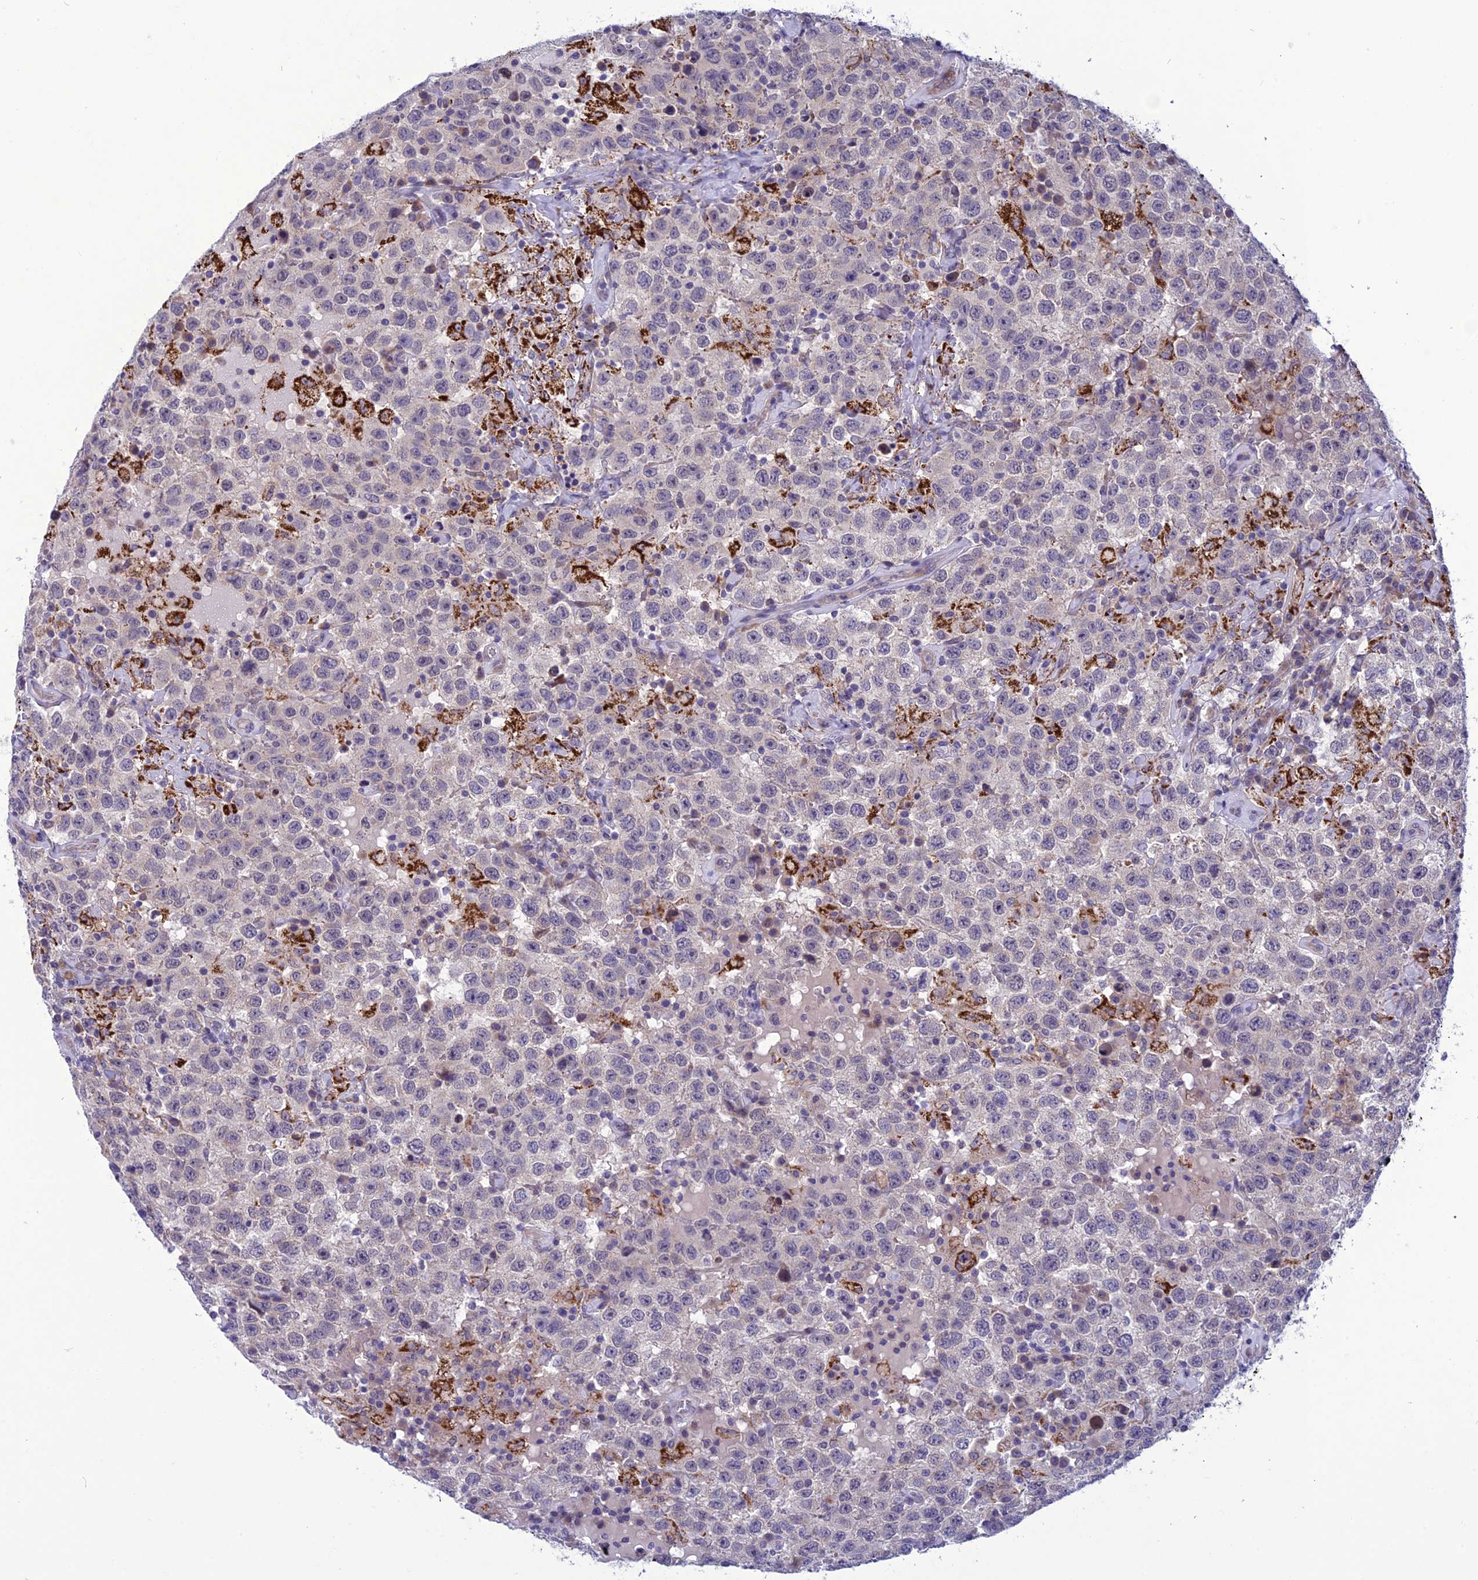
{"staining": {"intensity": "negative", "quantity": "none", "location": "none"}, "tissue": "testis cancer", "cell_type": "Tumor cells", "image_type": "cancer", "snomed": [{"axis": "morphology", "description": "Seminoma, NOS"}, {"axis": "topography", "description": "Testis"}], "caption": "DAB immunohistochemical staining of human testis cancer shows no significant positivity in tumor cells. (DAB immunohistochemistry, high magnification).", "gene": "PSMF1", "patient": {"sex": "male", "age": 41}}